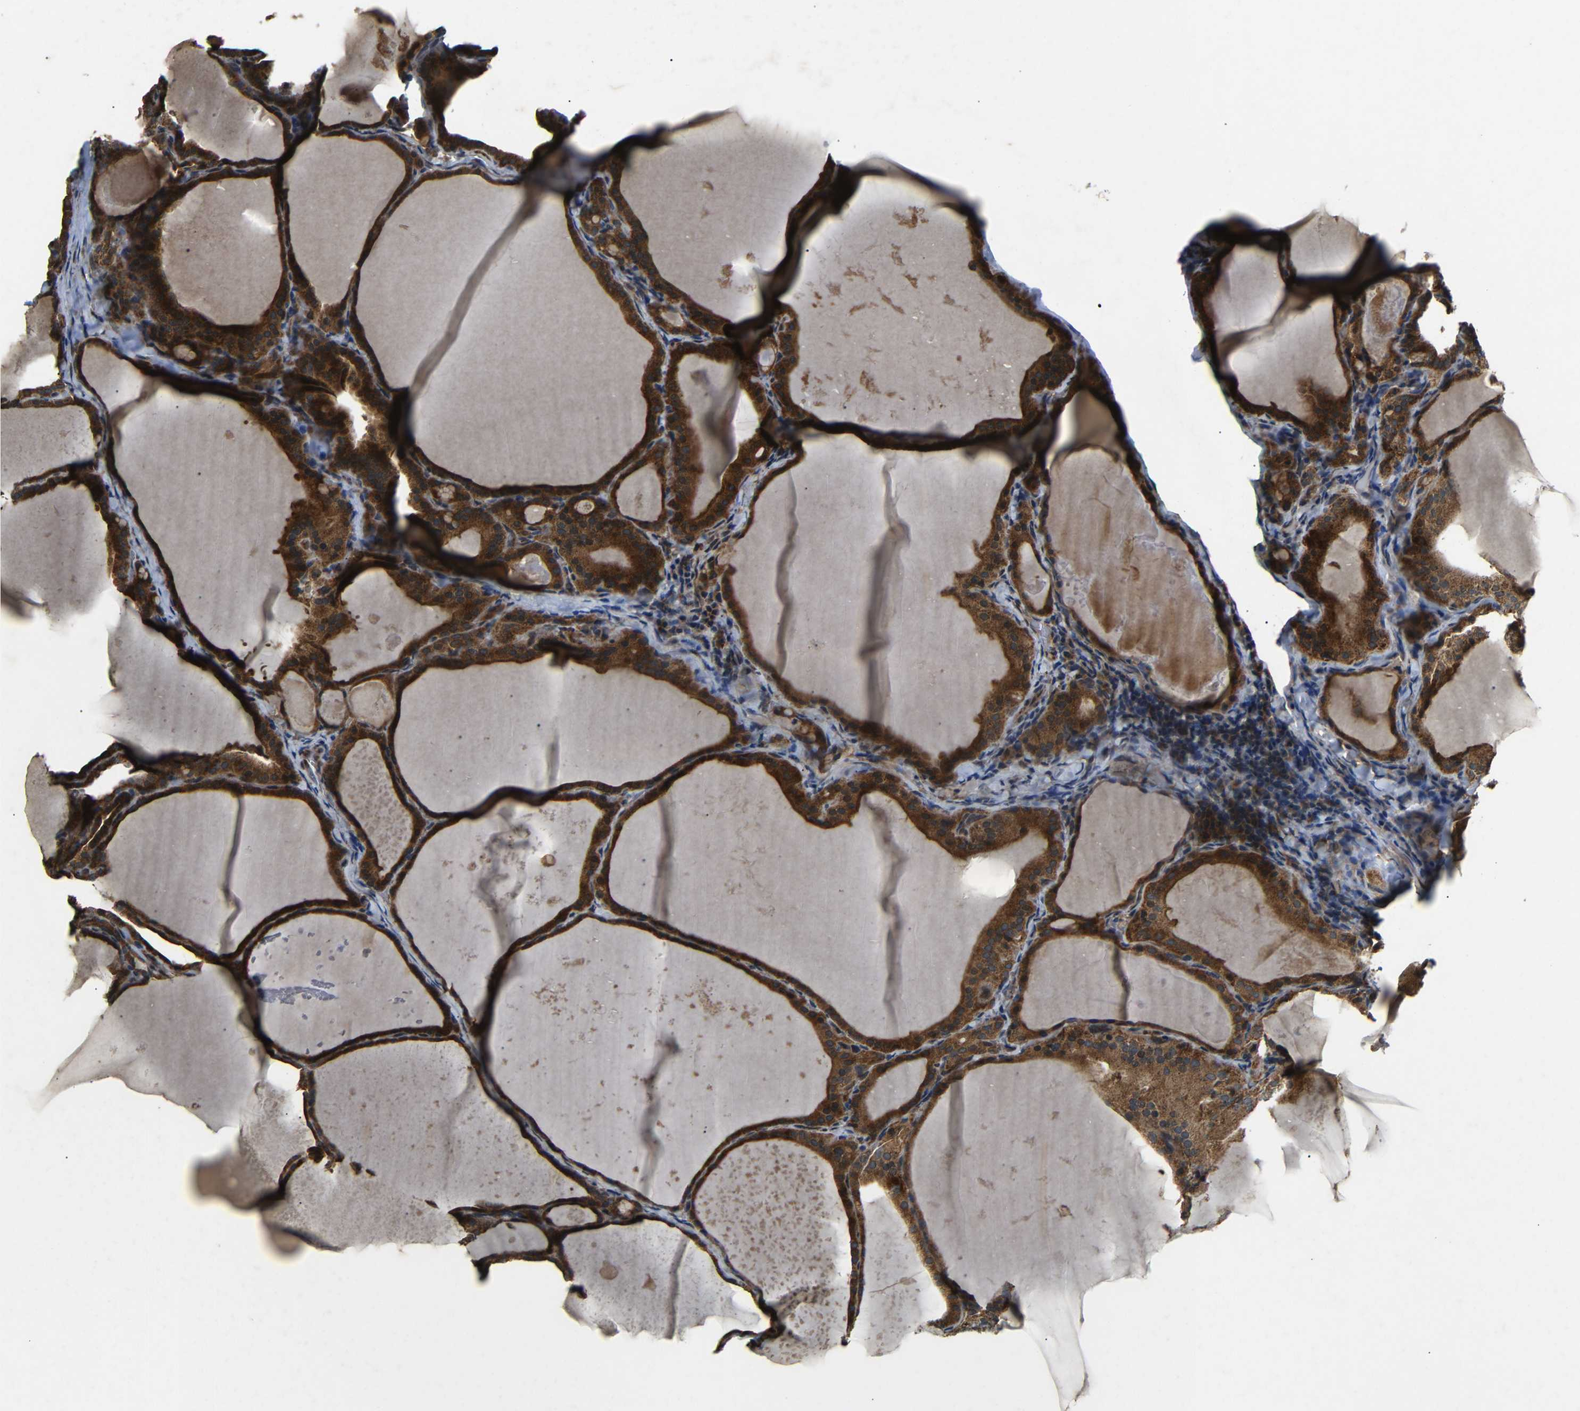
{"staining": {"intensity": "strong", "quantity": ">75%", "location": "cytoplasmic/membranous"}, "tissue": "thyroid cancer", "cell_type": "Tumor cells", "image_type": "cancer", "snomed": [{"axis": "morphology", "description": "Papillary adenocarcinoma, NOS"}, {"axis": "topography", "description": "Thyroid gland"}], "caption": "The micrograph exhibits staining of thyroid cancer, revealing strong cytoplasmic/membranous protein staining (brown color) within tumor cells.", "gene": "TRPC1", "patient": {"sex": "female", "age": 42}}